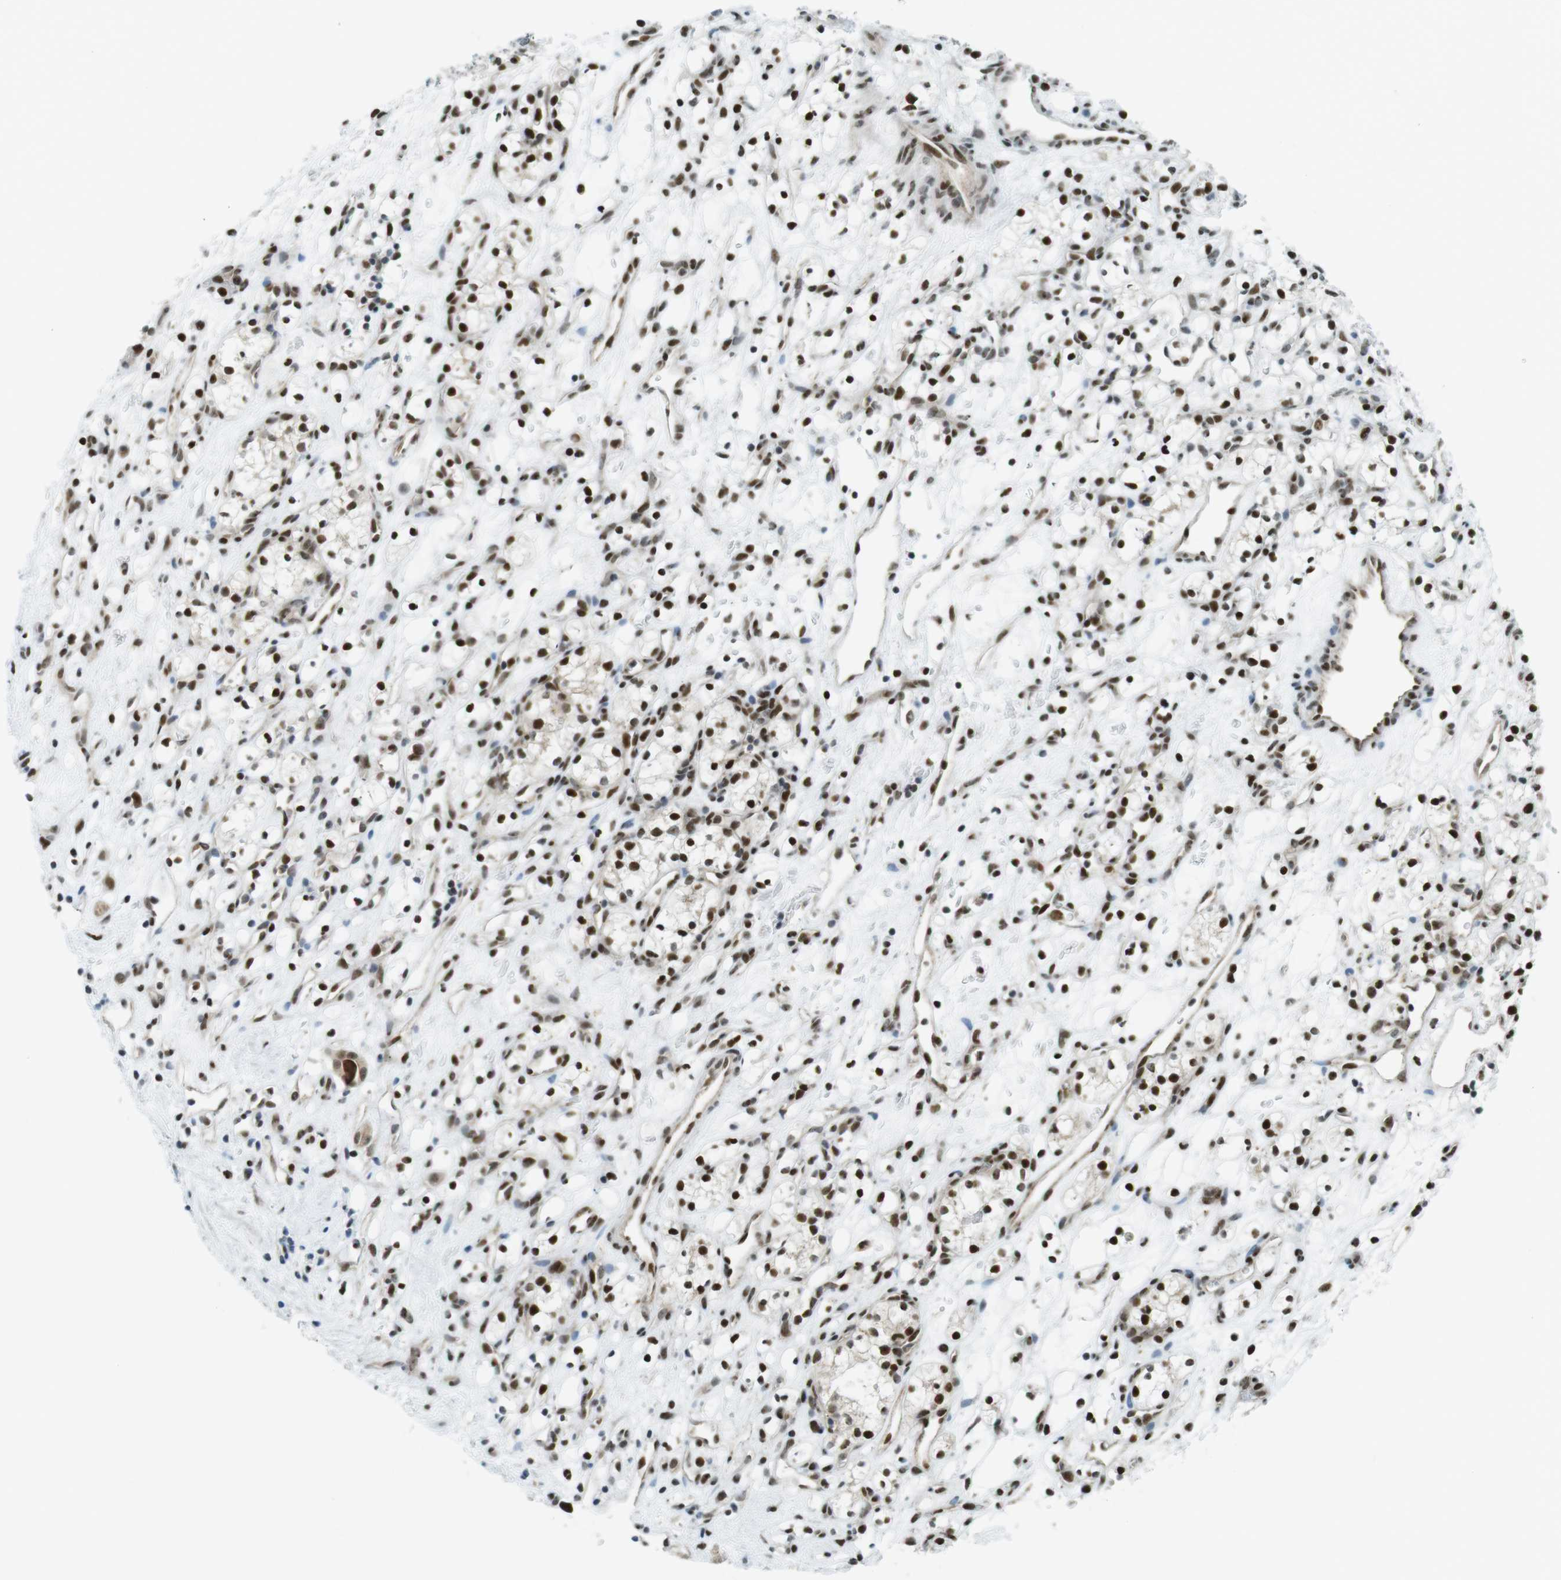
{"staining": {"intensity": "strong", "quantity": ">75%", "location": "nuclear"}, "tissue": "renal cancer", "cell_type": "Tumor cells", "image_type": "cancer", "snomed": [{"axis": "morphology", "description": "Adenocarcinoma, NOS"}, {"axis": "topography", "description": "Kidney"}], "caption": "This is an image of immunohistochemistry (IHC) staining of renal cancer, which shows strong positivity in the nuclear of tumor cells.", "gene": "UBB", "patient": {"sex": "female", "age": 60}}